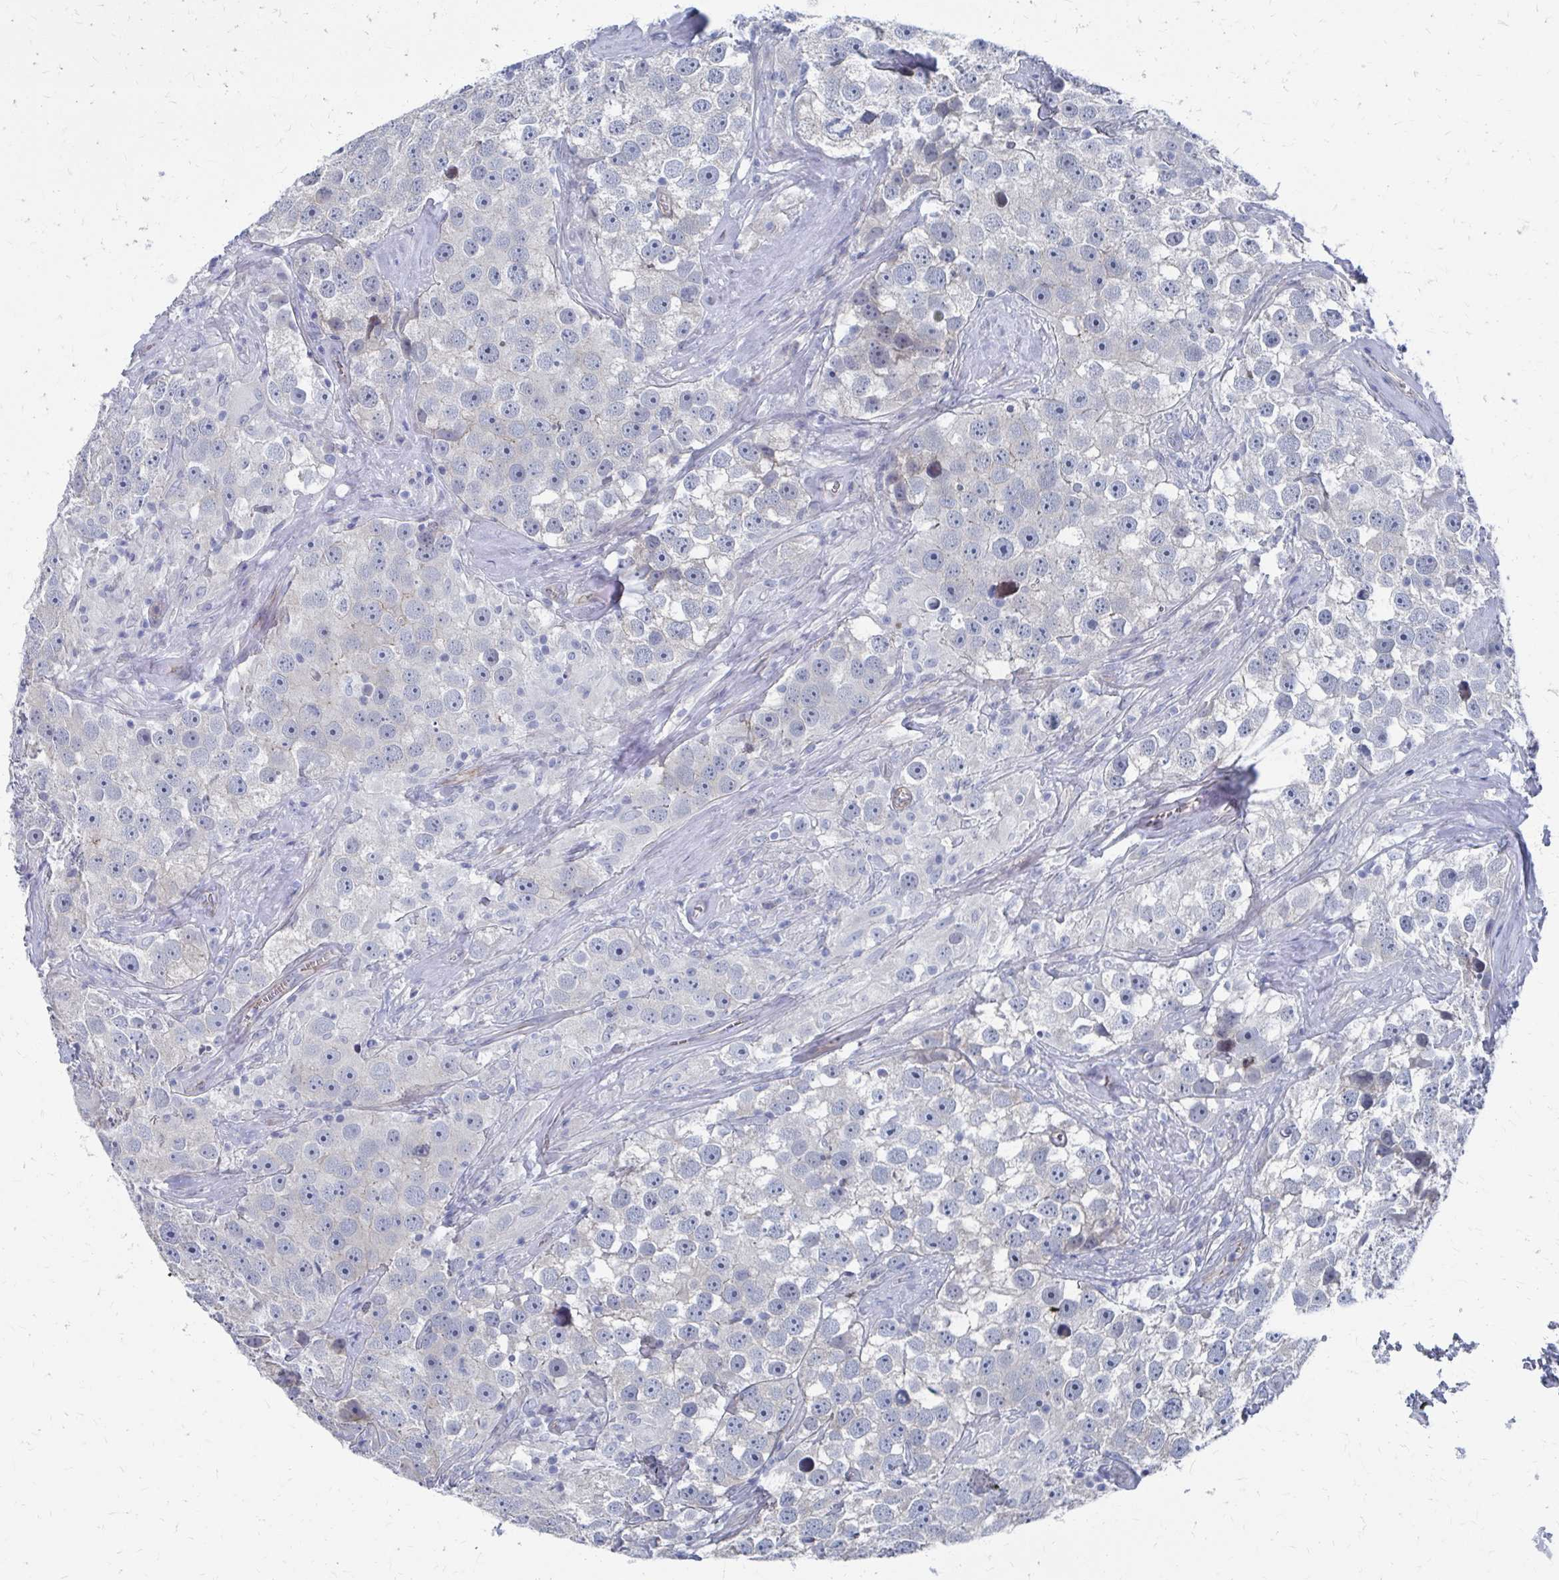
{"staining": {"intensity": "negative", "quantity": "none", "location": "none"}, "tissue": "testis cancer", "cell_type": "Tumor cells", "image_type": "cancer", "snomed": [{"axis": "morphology", "description": "Seminoma, NOS"}, {"axis": "topography", "description": "Testis"}], "caption": "Tumor cells are negative for brown protein staining in seminoma (testis). Nuclei are stained in blue.", "gene": "PLEKHG7", "patient": {"sex": "male", "age": 49}}